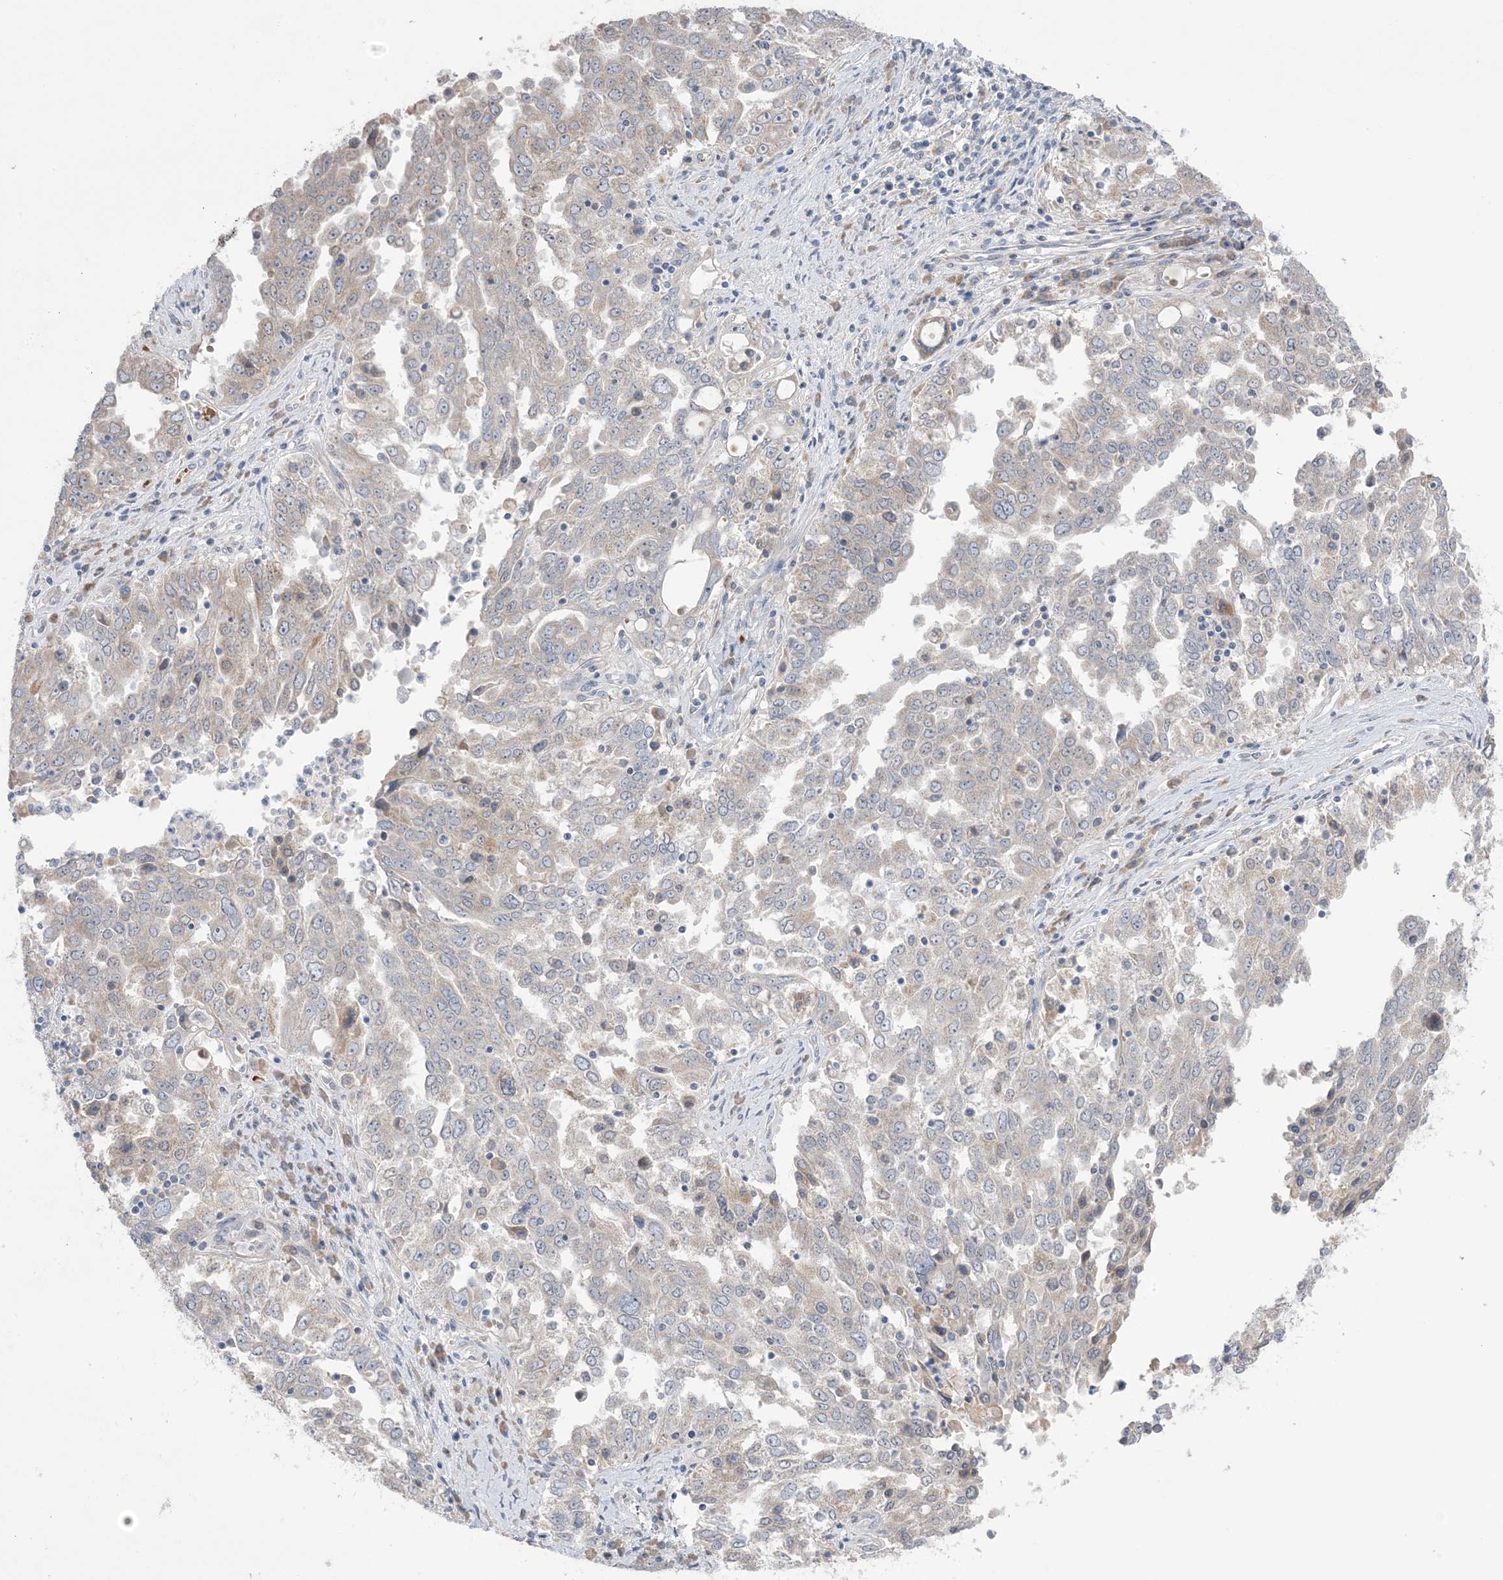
{"staining": {"intensity": "negative", "quantity": "none", "location": "none"}, "tissue": "ovarian cancer", "cell_type": "Tumor cells", "image_type": "cancer", "snomed": [{"axis": "morphology", "description": "Carcinoma, endometroid"}, {"axis": "topography", "description": "Ovary"}], "caption": "Protein analysis of ovarian cancer reveals no significant staining in tumor cells. The staining was performed using DAB to visualize the protein expression in brown, while the nuclei were stained in blue with hematoxylin (Magnification: 20x).", "gene": "MMGT1", "patient": {"sex": "female", "age": 62}}